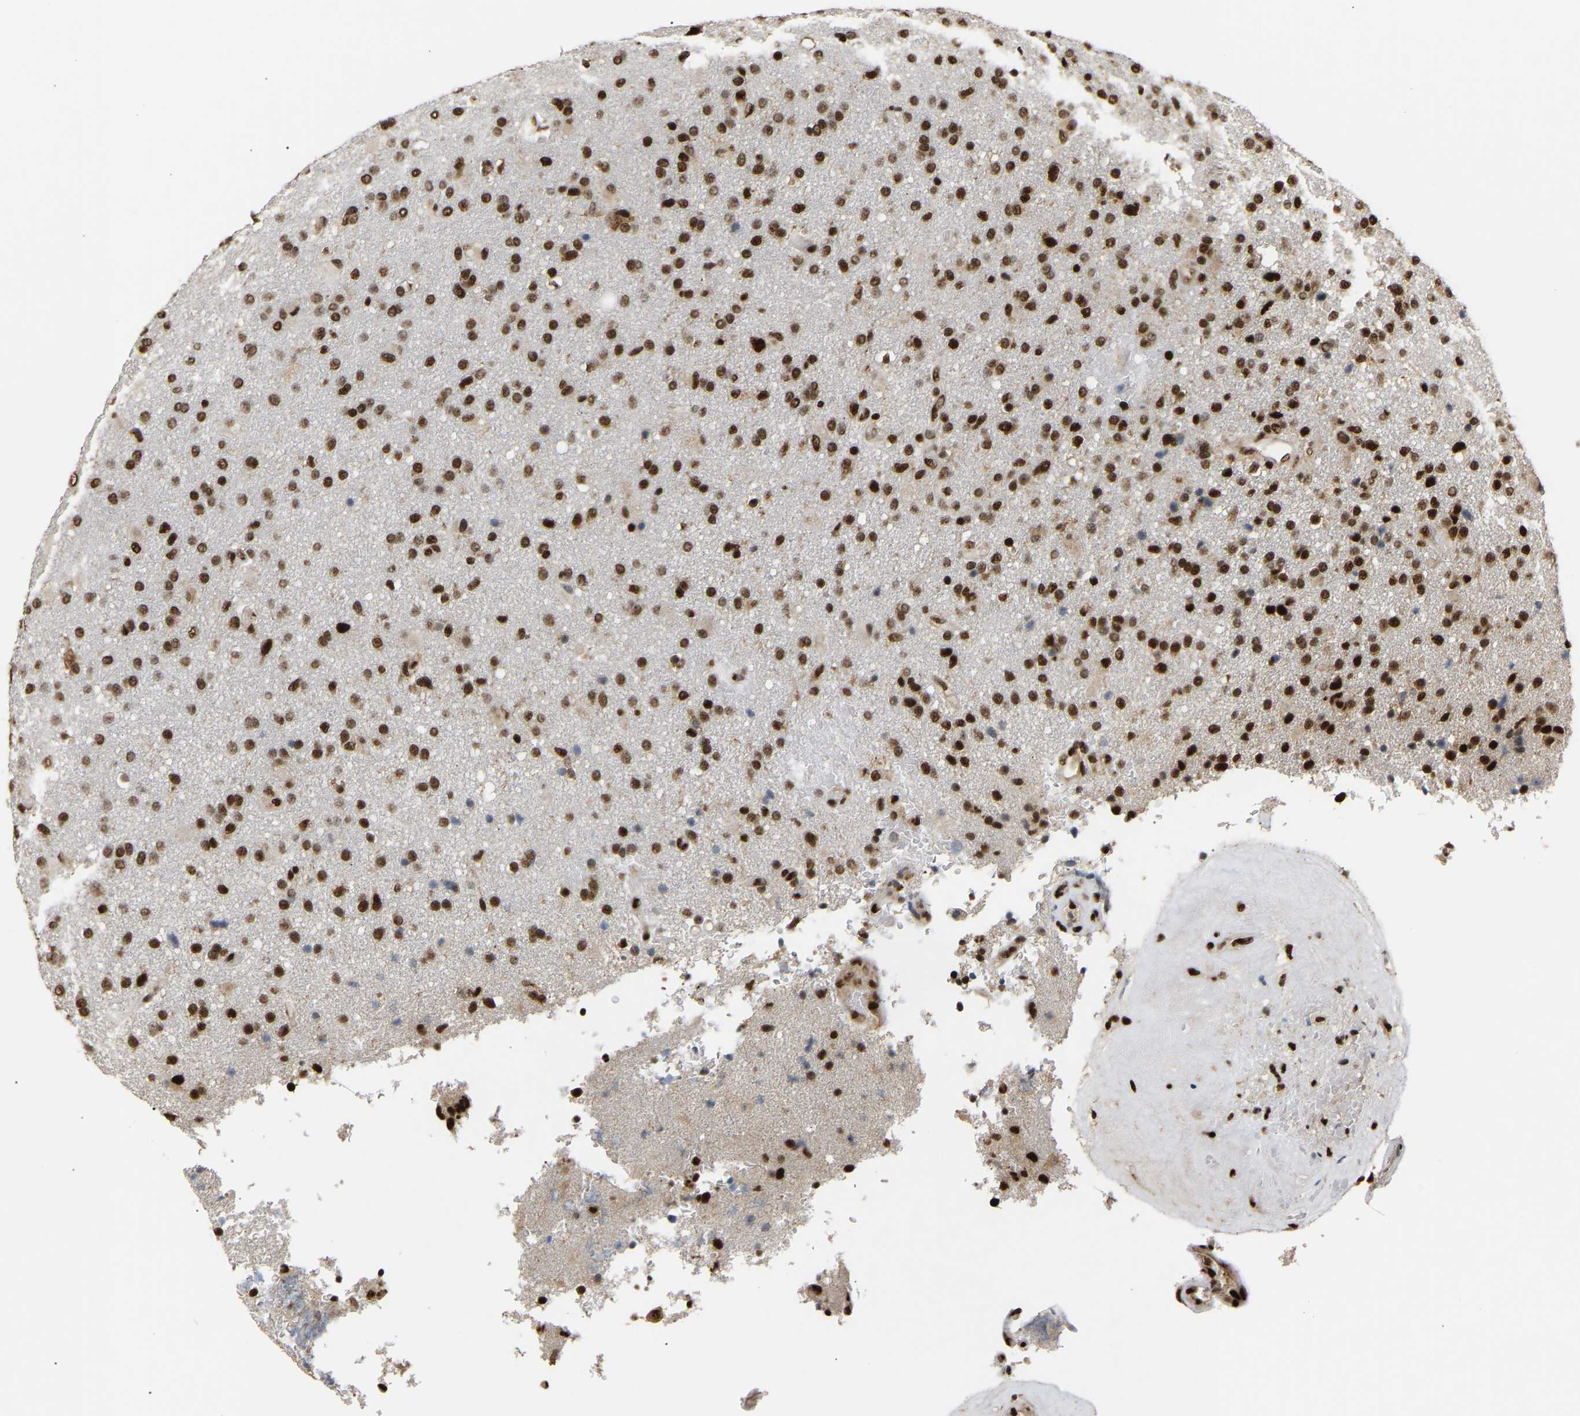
{"staining": {"intensity": "strong", "quantity": ">75%", "location": "cytoplasmic/membranous,nuclear"}, "tissue": "glioma", "cell_type": "Tumor cells", "image_type": "cancer", "snomed": [{"axis": "morphology", "description": "Glioma, malignant, High grade"}, {"axis": "topography", "description": "Brain"}], "caption": "There is high levels of strong cytoplasmic/membranous and nuclear expression in tumor cells of glioma, as demonstrated by immunohistochemical staining (brown color).", "gene": "ALYREF", "patient": {"sex": "male", "age": 72}}